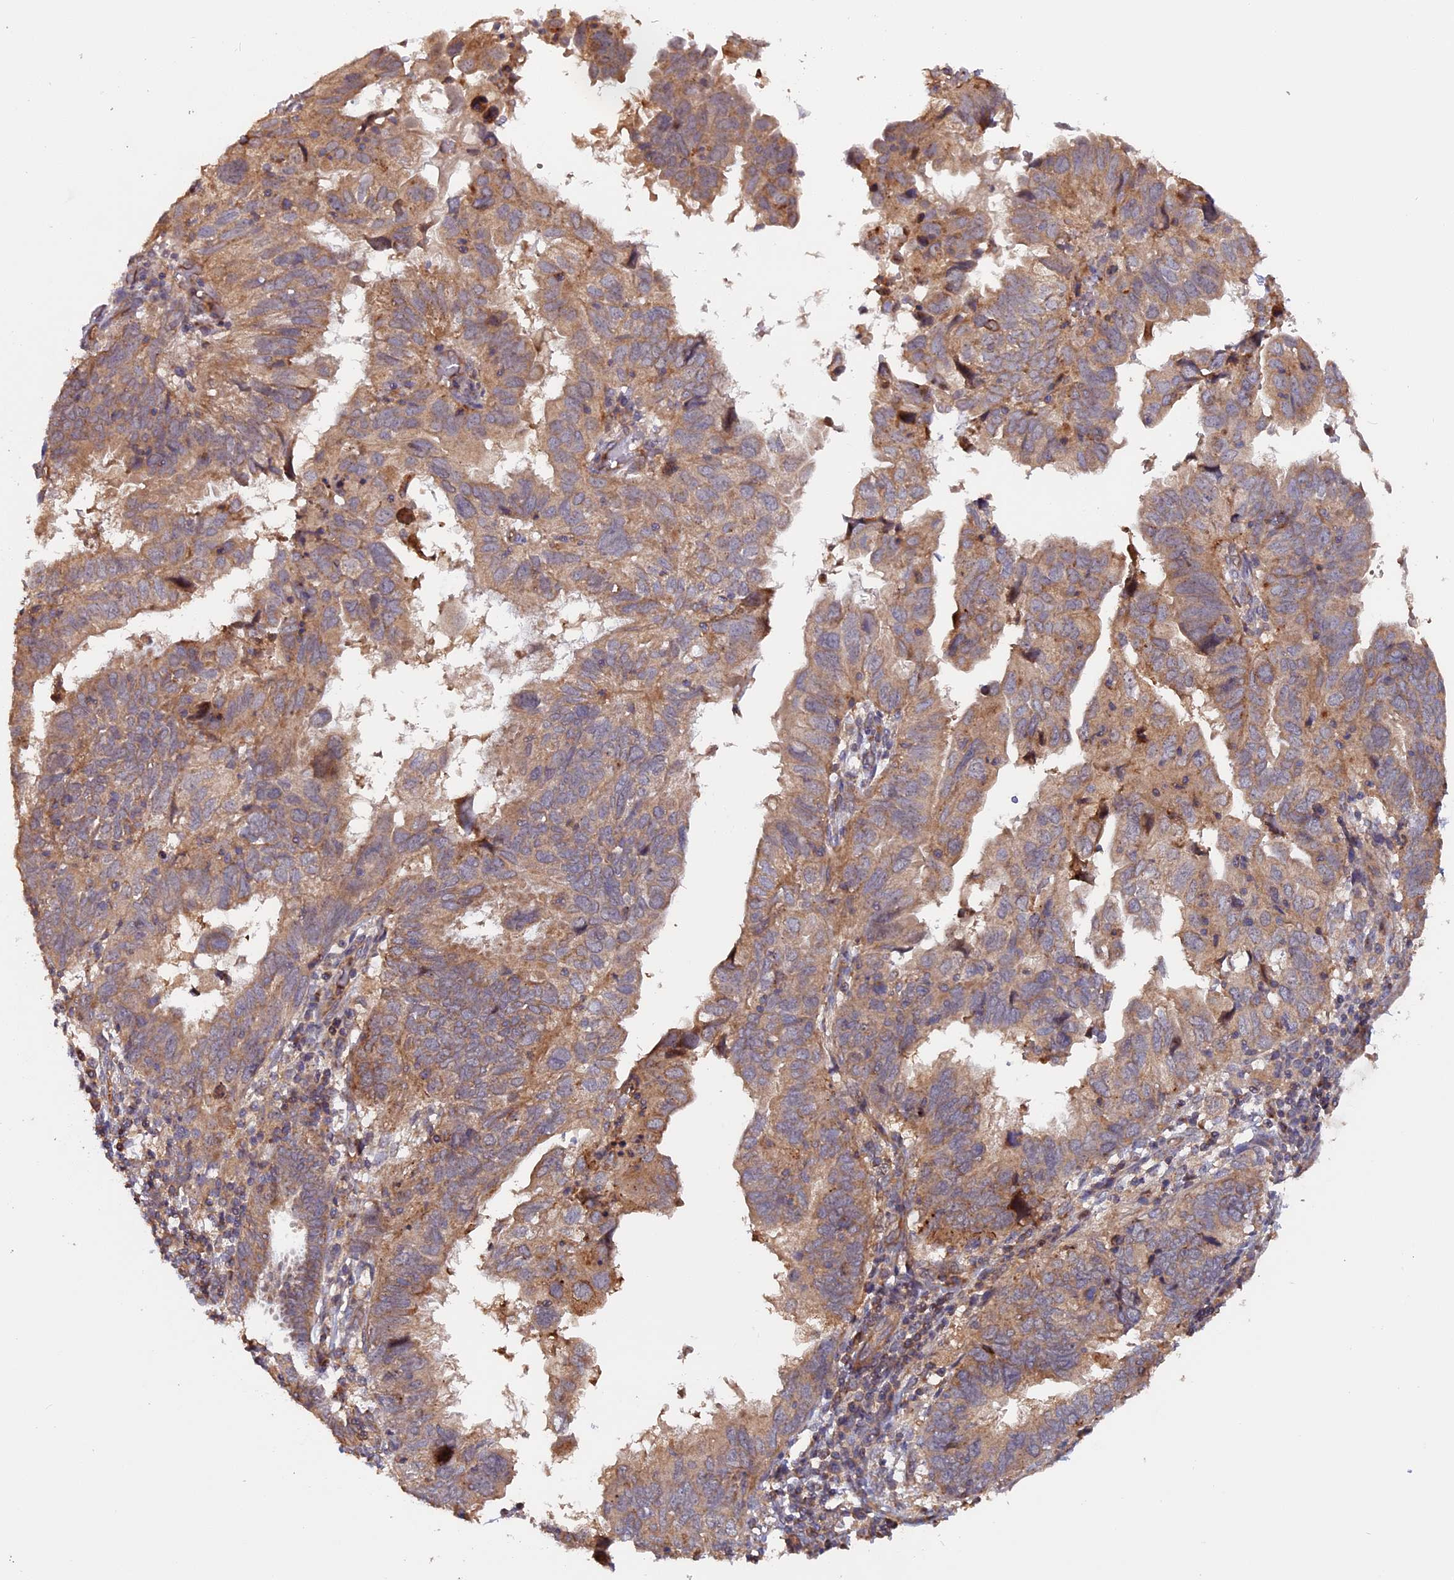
{"staining": {"intensity": "moderate", "quantity": ">75%", "location": "cytoplasmic/membranous"}, "tissue": "endometrial cancer", "cell_type": "Tumor cells", "image_type": "cancer", "snomed": [{"axis": "morphology", "description": "Adenocarcinoma, NOS"}, {"axis": "topography", "description": "Uterus"}], "caption": "Endometrial cancer stained for a protein shows moderate cytoplasmic/membranous positivity in tumor cells.", "gene": "FERMT1", "patient": {"sex": "female", "age": 77}}